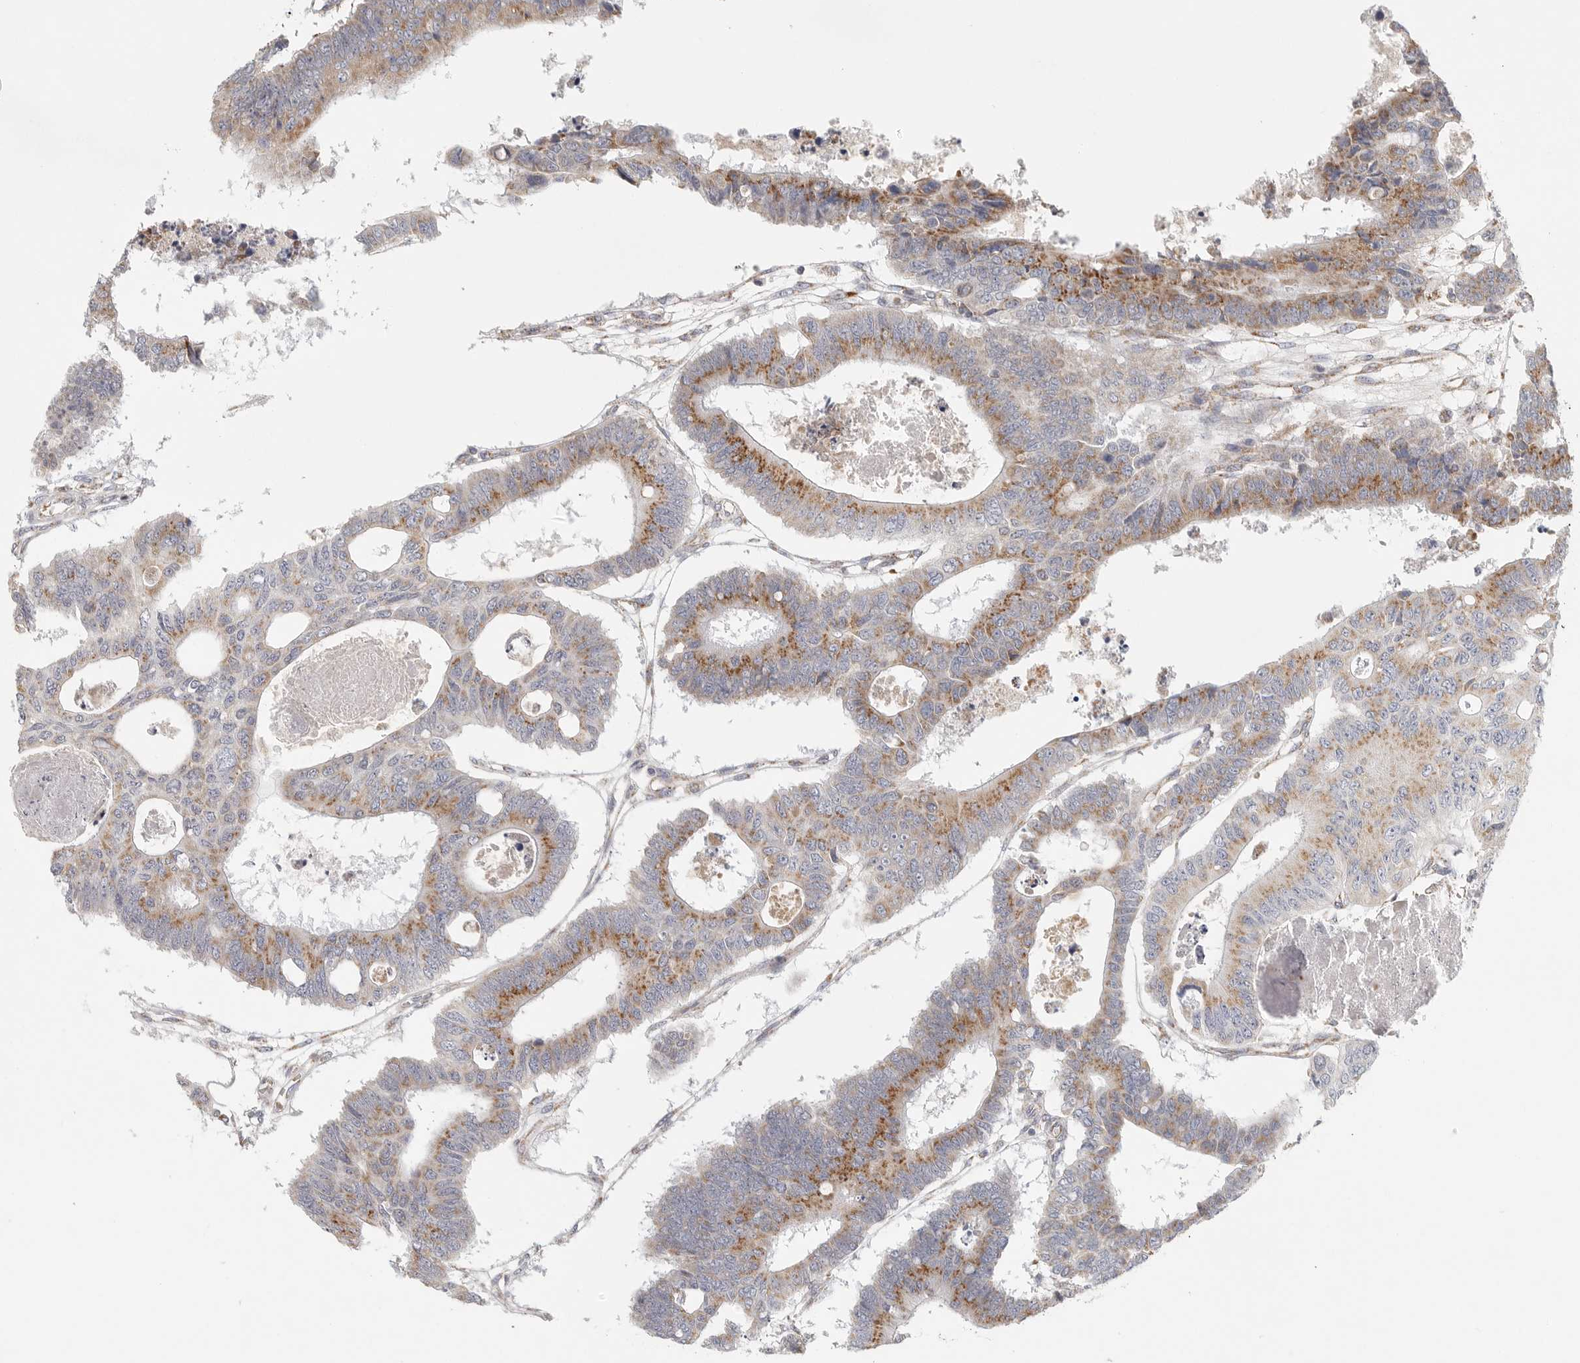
{"staining": {"intensity": "moderate", "quantity": ">75%", "location": "cytoplasmic/membranous"}, "tissue": "colorectal cancer", "cell_type": "Tumor cells", "image_type": "cancer", "snomed": [{"axis": "morphology", "description": "Adenocarcinoma, NOS"}, {"axis": "topography", "description": "Rectum"}], "caption": "Immunohistochemistry of colorectal cancer exhibits medium levels of moderate cytoplasmic/membranous staining in approximately >75% of tumor cells. (Stains: DAB (3,3'-diaminobenzidine) in brown, nuclei in blue, Microscopy: brightfield microscopy at high magnification).", "gene": "SLC25A26", "patient": {"sex": "male", "age": 84}}